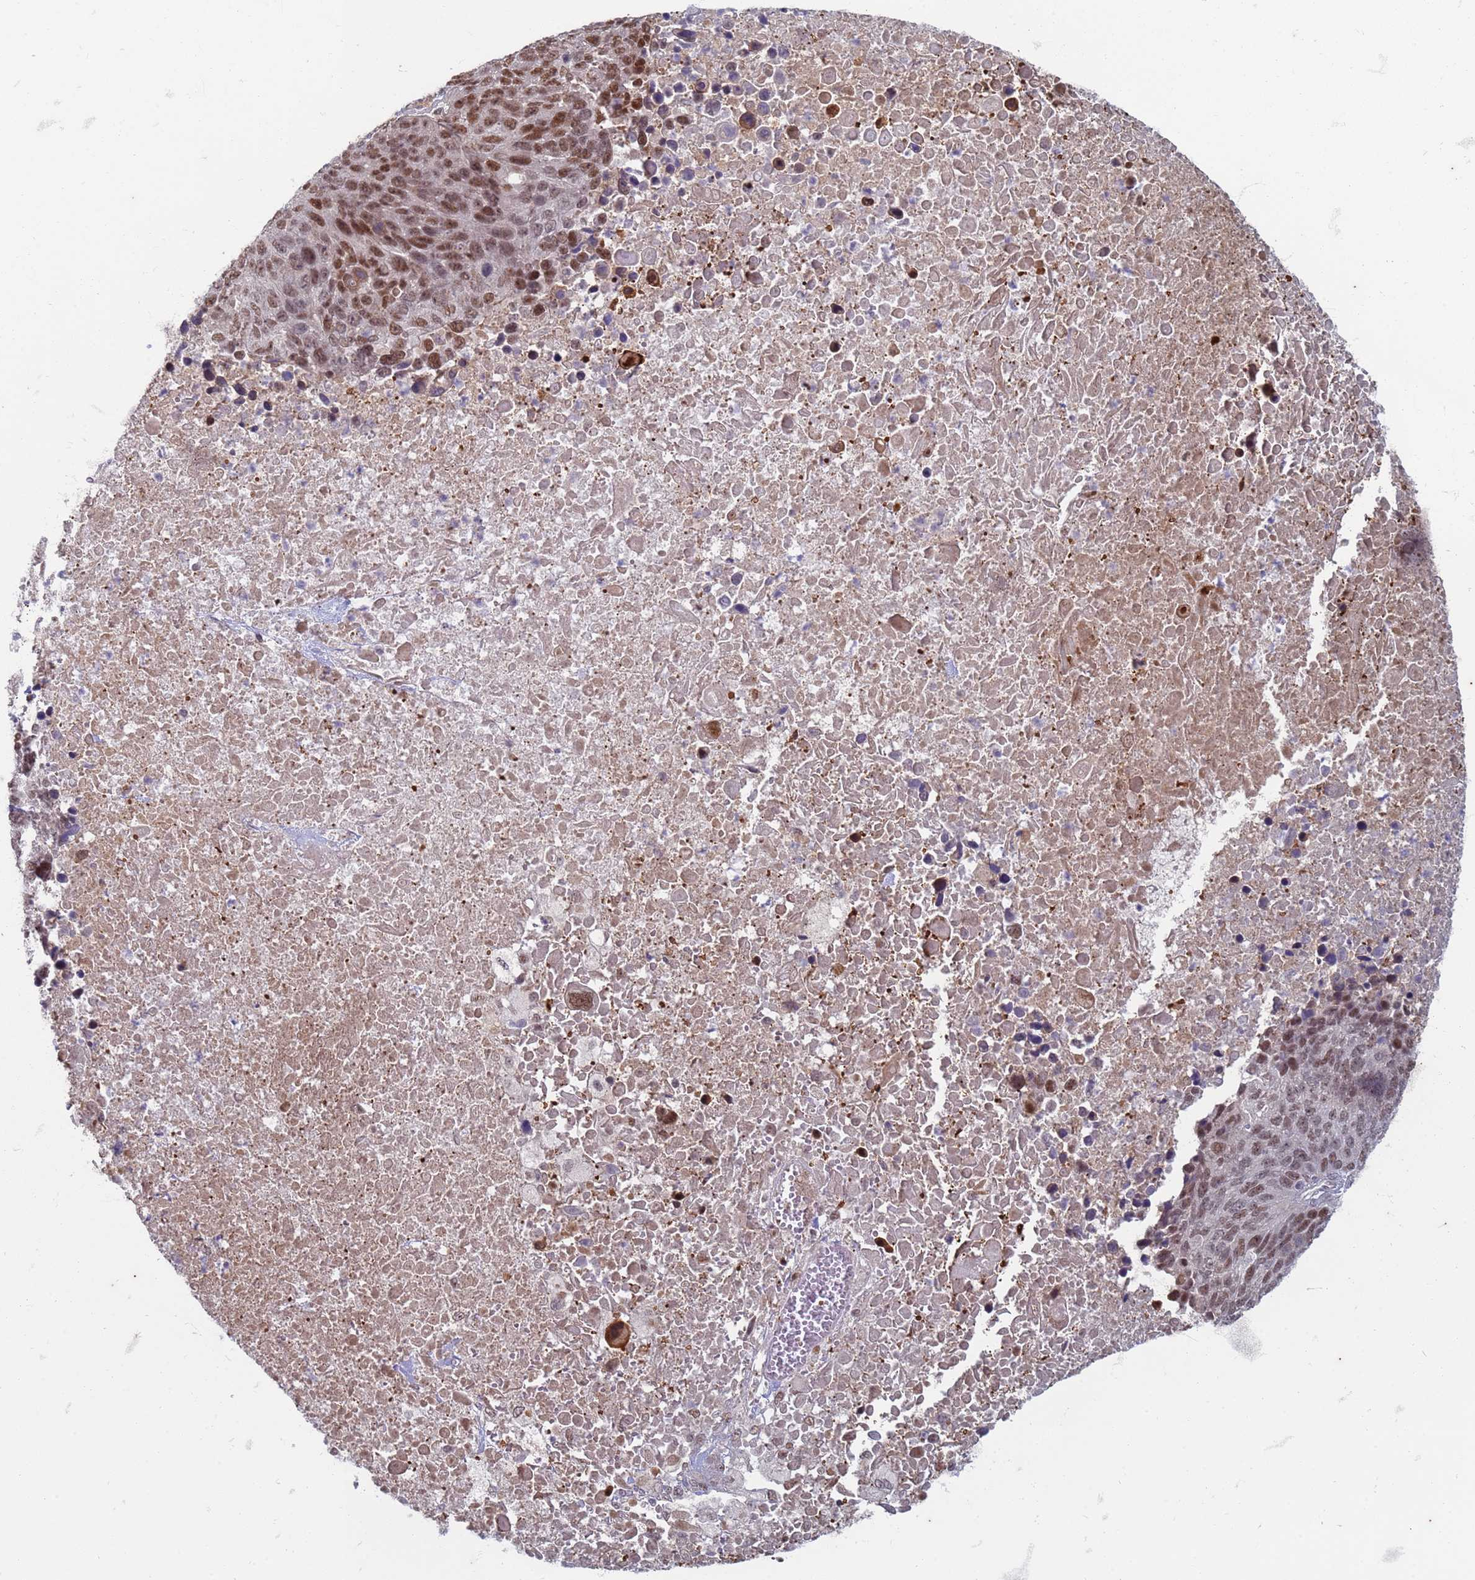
{"staining": {"intensity": "moderate", "quantity": ">75%", "location": "nuclear"}, "tissue": "lung cancer", "cell_type": "Tumor cells", "image_type": "cancer", "snomed": [{"axis": "morphology", "description": "Normal tissue, NOS"}, {"axis": "morphology", "description": "Squamous cell carcinoma, NOS"}, {"axis": "topography", "description": "Lymph node"}, {"axis": "topography", "description": "Lung"}], "caption": "Tumor cells show medium levels of moderate nuclear expression in approximately >75% of cells in lung squamous cell carcinoma.", "gene": "TRMT6", "patient": {"sex": "male", "age": 66}}